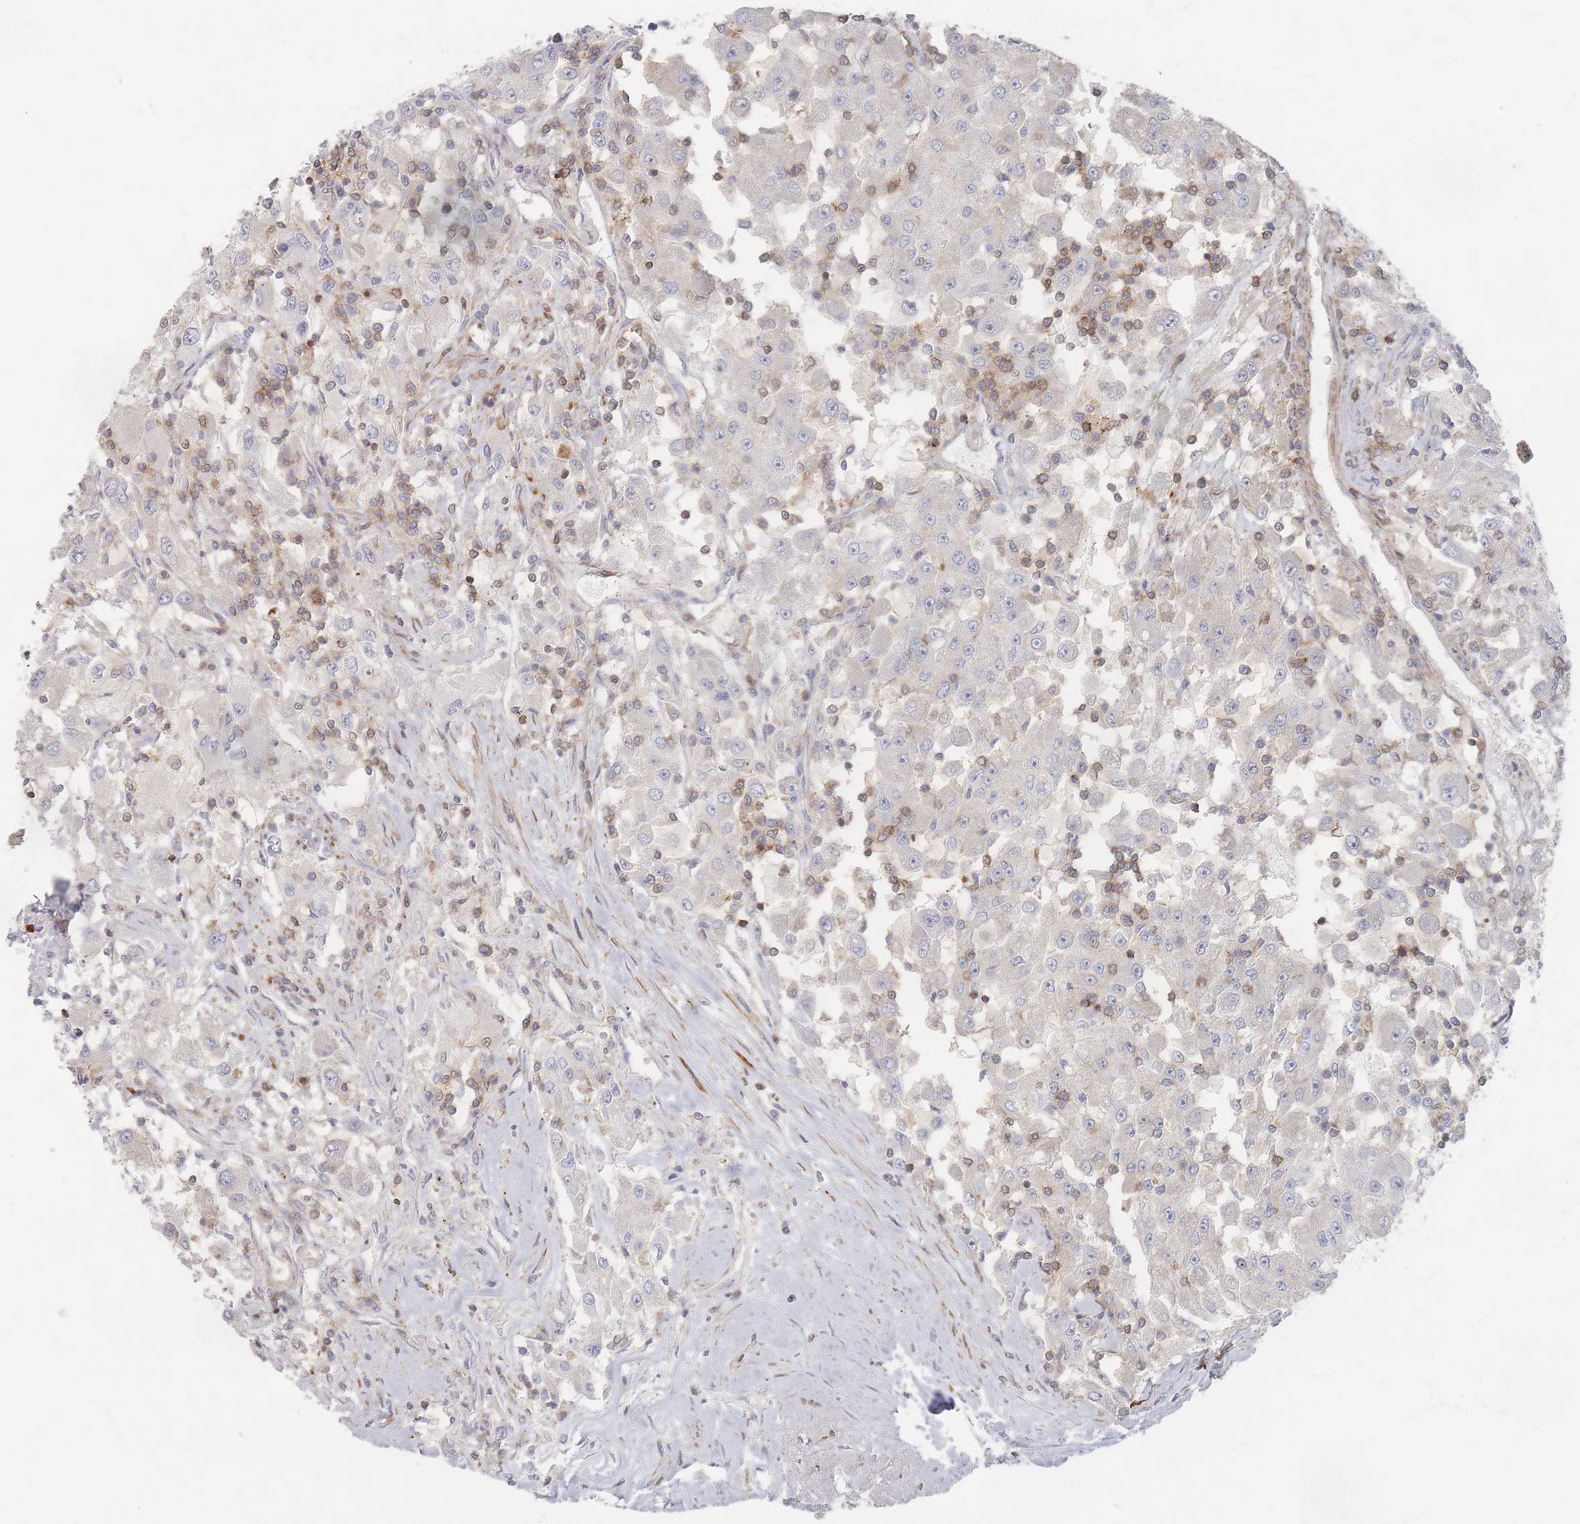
{"staining": {"intensity": "negative", "quantity": "none", "location": "none"}, "tissue": "renal cancer", "cell_type": "Tumor cells", "image_type": "cancer", "snomed": [{"axis": "morphology", "description": "Adenocarcinoma, NOS"}, {"axis": "topography", "description": "Kidney"}], "caption": "A high-resolution histopathology image shows IHC staining of renal cancer, which reveals no significant staining in tumor cells.", "gene": "ZNF852", "patient": {"sex": "female", "age": 67}}